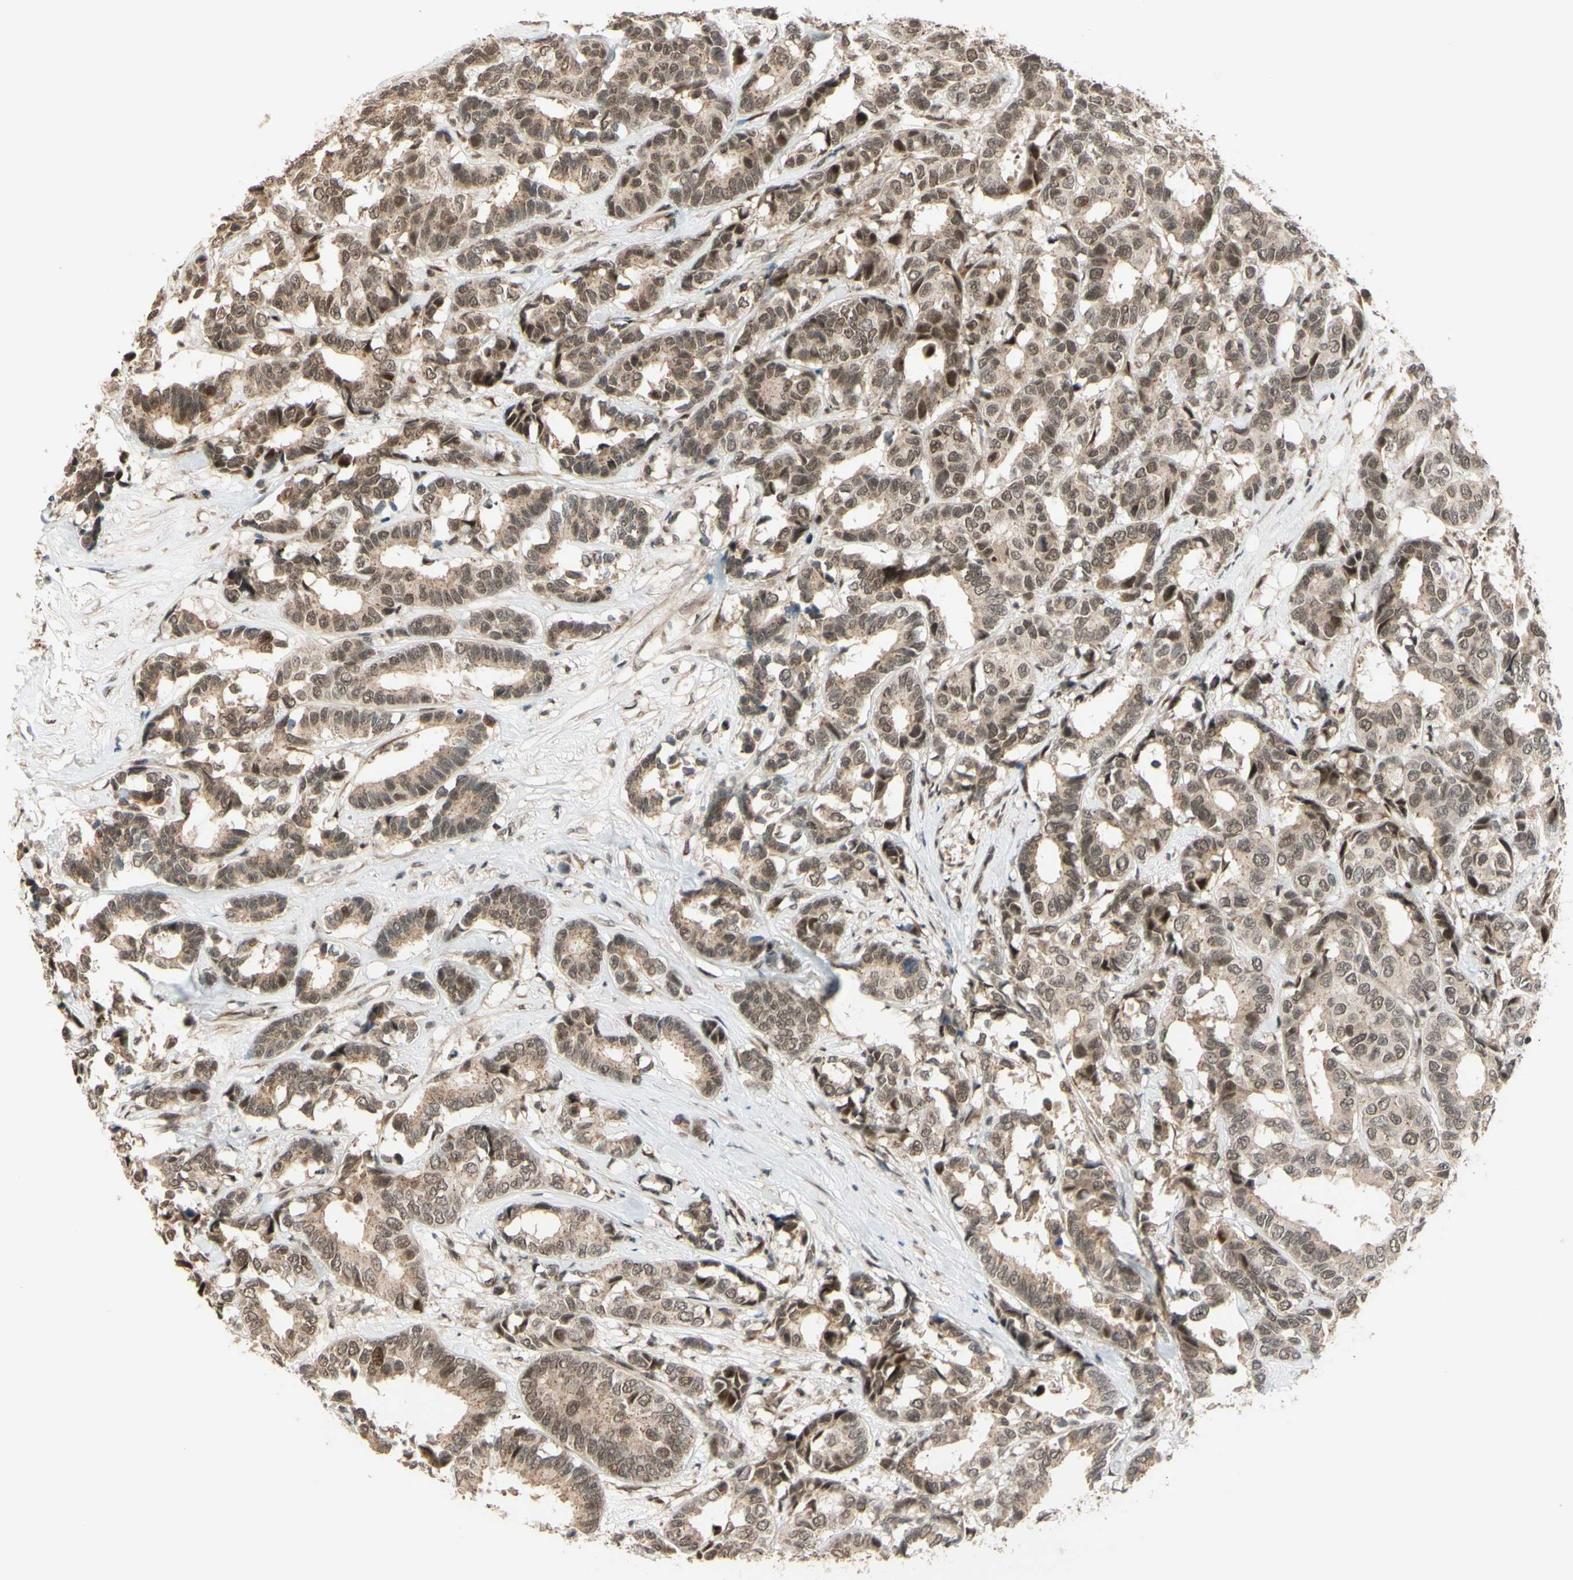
{"staining": {"intensity": "moderate", "quantity": ">75%", "location": "cytoplasmic/membranous,nuclear"}, "tissue": "breast cancer", "cell_type": "Tumor cells", "image_type": "cancer", "snomed": [{"axis": "morphology", "description": "Duct carcinoma"}, {"axis": "topography", "description": "Breast"}], "caption": "This micrograph reveals immunohistochemistry (IHC) staining of breast cancer (invasive ductal carcinoma), with medium moderate cytoplasmic/membranous and nuclear positivity in approximately >75% of tumor cells.", "gene": "BRMS1", "patient": {"sex": "female", "age": 87}}